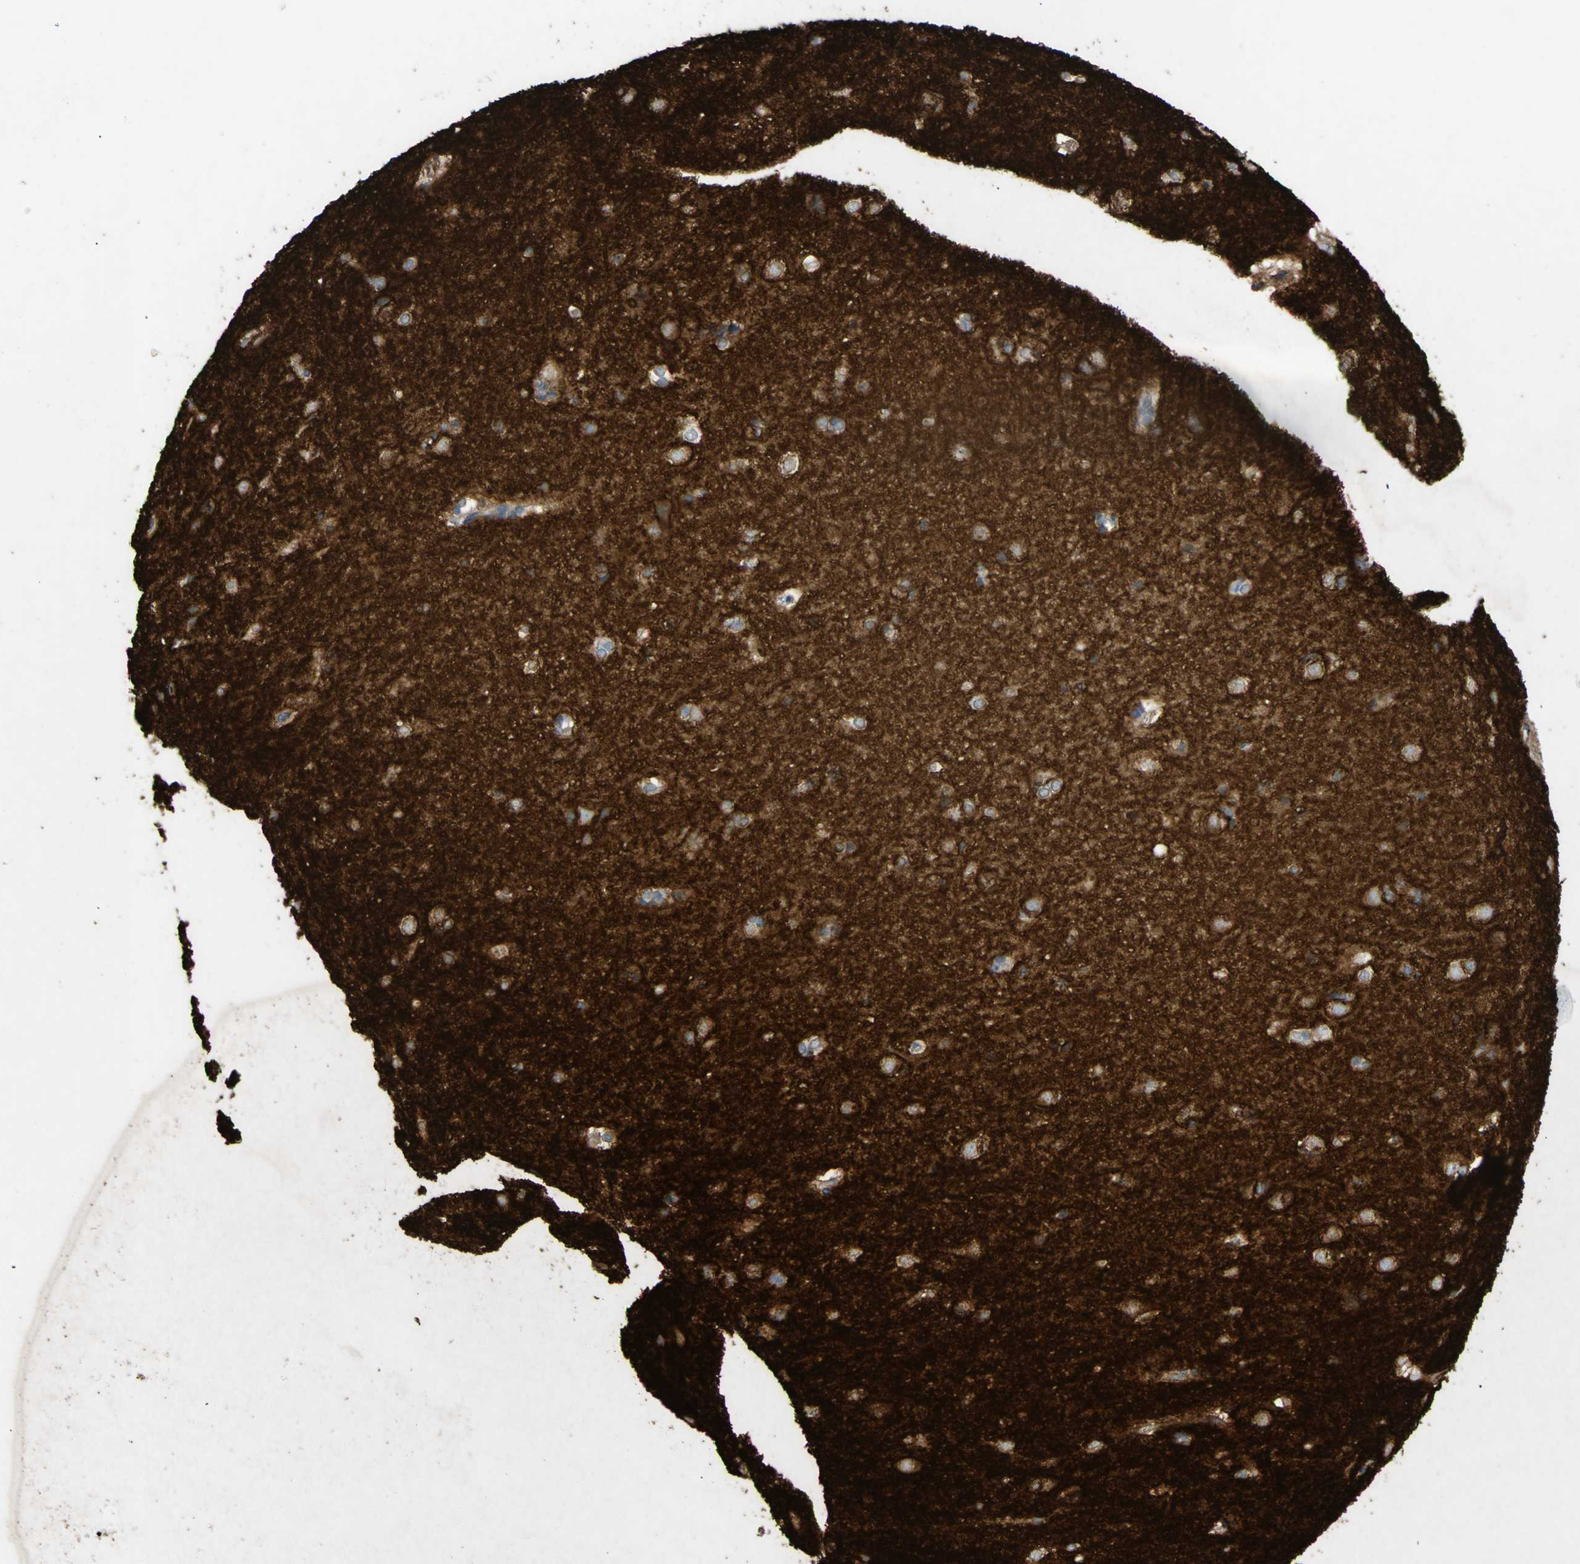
{"staining": {"intensity": "negative", "quantity": "none", "location": "none"}, "tissue": "caudate", "cell_type": "Glial cells", "image_type": "normal", "snomed": [{"axis": "morphology", "description": "Normal tissue, NOS"}, {"axis": "topography", "description": "Lateral ventricle wall"}], "caption": "High magnification brightfield microscopy of normal caudate stained with DAB (brown) and counterstained with hematoxylin (blue): glial cells show no significant staining.", "gene": "ATP2A3", "patient": {"sex": "female", "age": 19}}